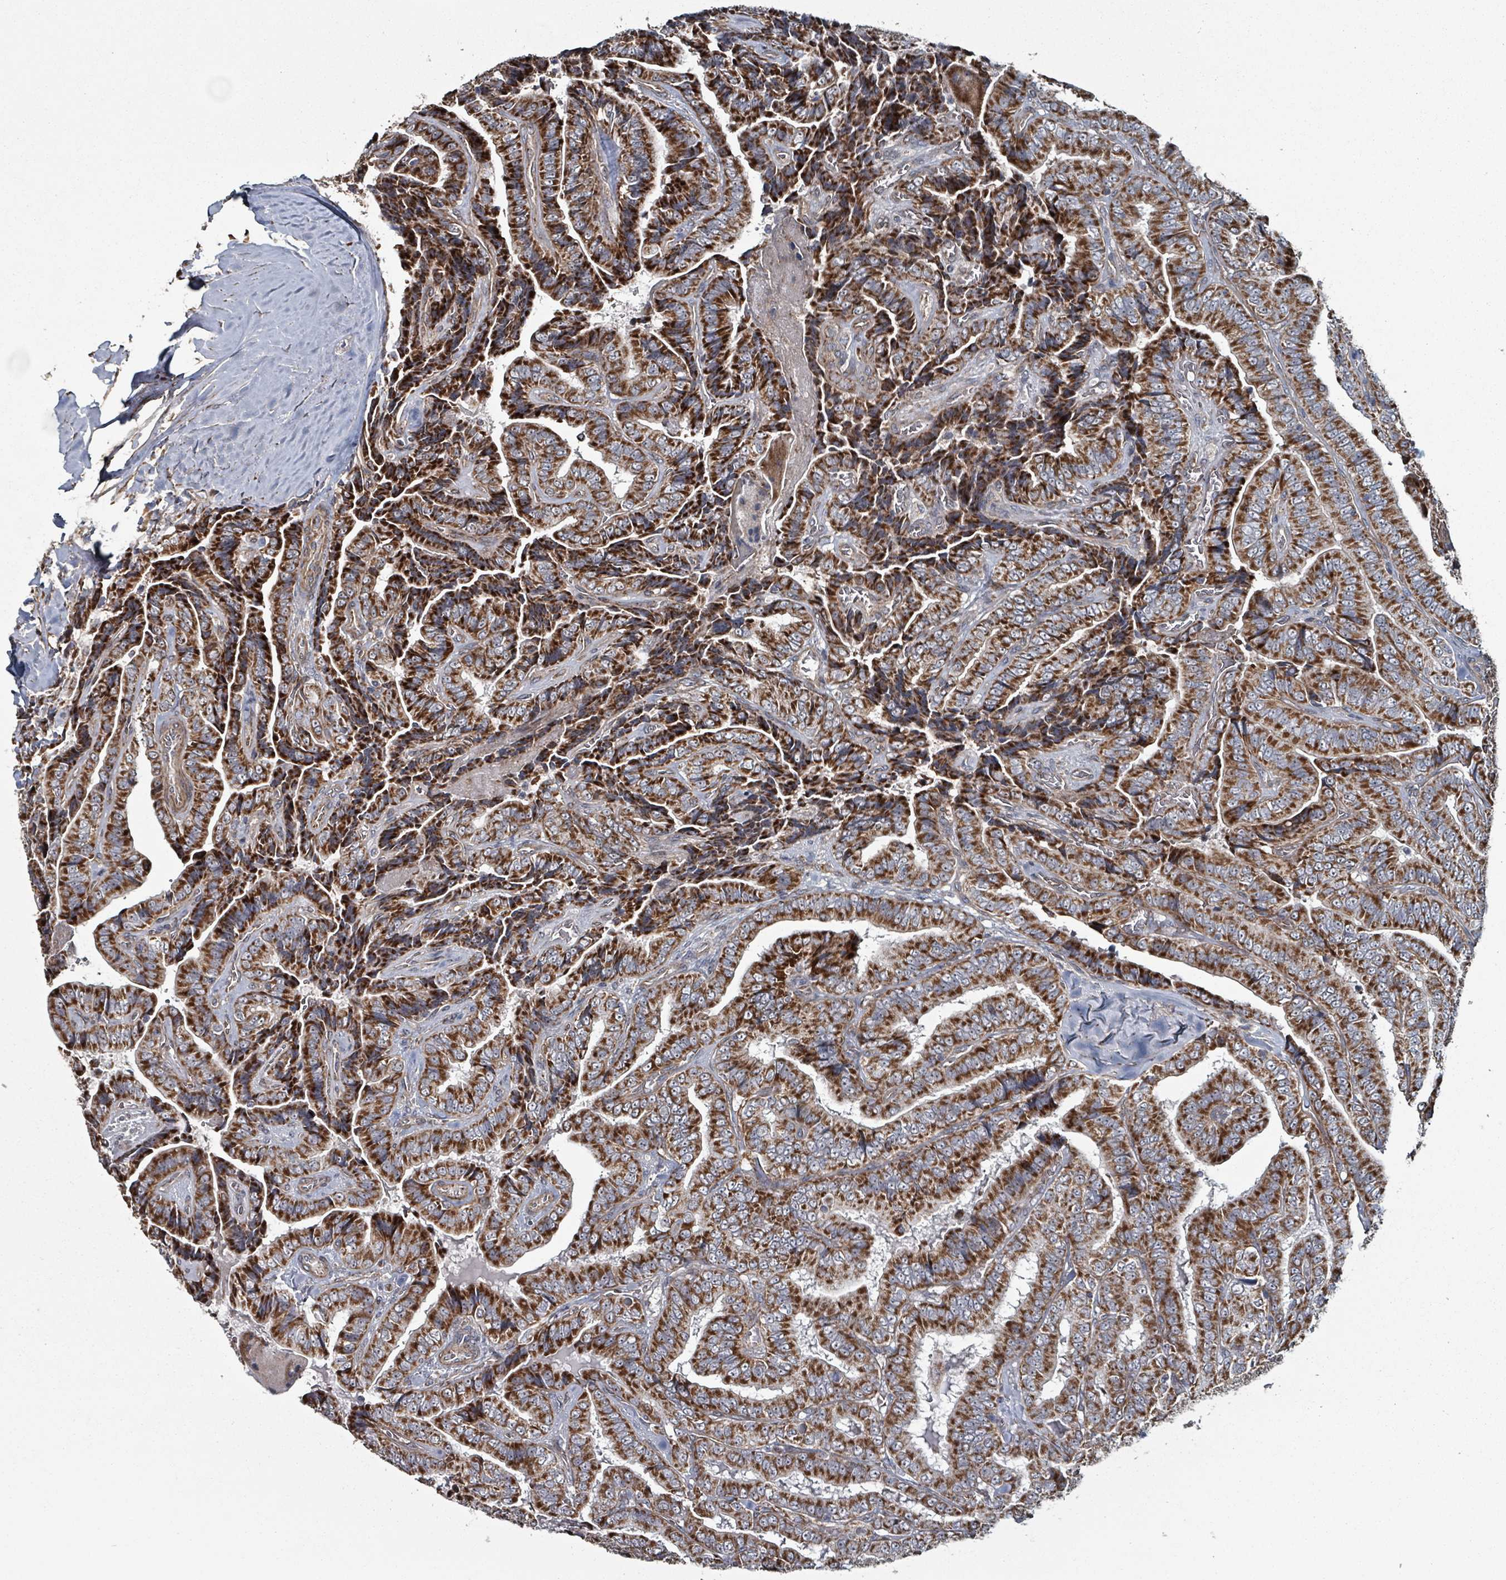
{"staining": {"intensity": "strong", "quantity": ">75%", "location": "cytoplasmic/membranous"}, "tissue": "thyroid cancer", "cell_type": "Tumor cells", "image_type": "cancer", "snomed": [{"axis": "morphology", "description": "Papillary adenocarcinoma, NOS"}, {"axis": "topography", "description": "Thyroid gland"}], "caption": "This micrograph exhibits papillary adenocarcinoma (thyroid) stained with immunohistochemistry to label a protein in brown. The cytoplasmic/membranous of tumor cells show strong positivity for the protein. Nuclei are counter-stained blue.", "gene": "MRPL4", "patient": {"sex": "male", "age": 61}}